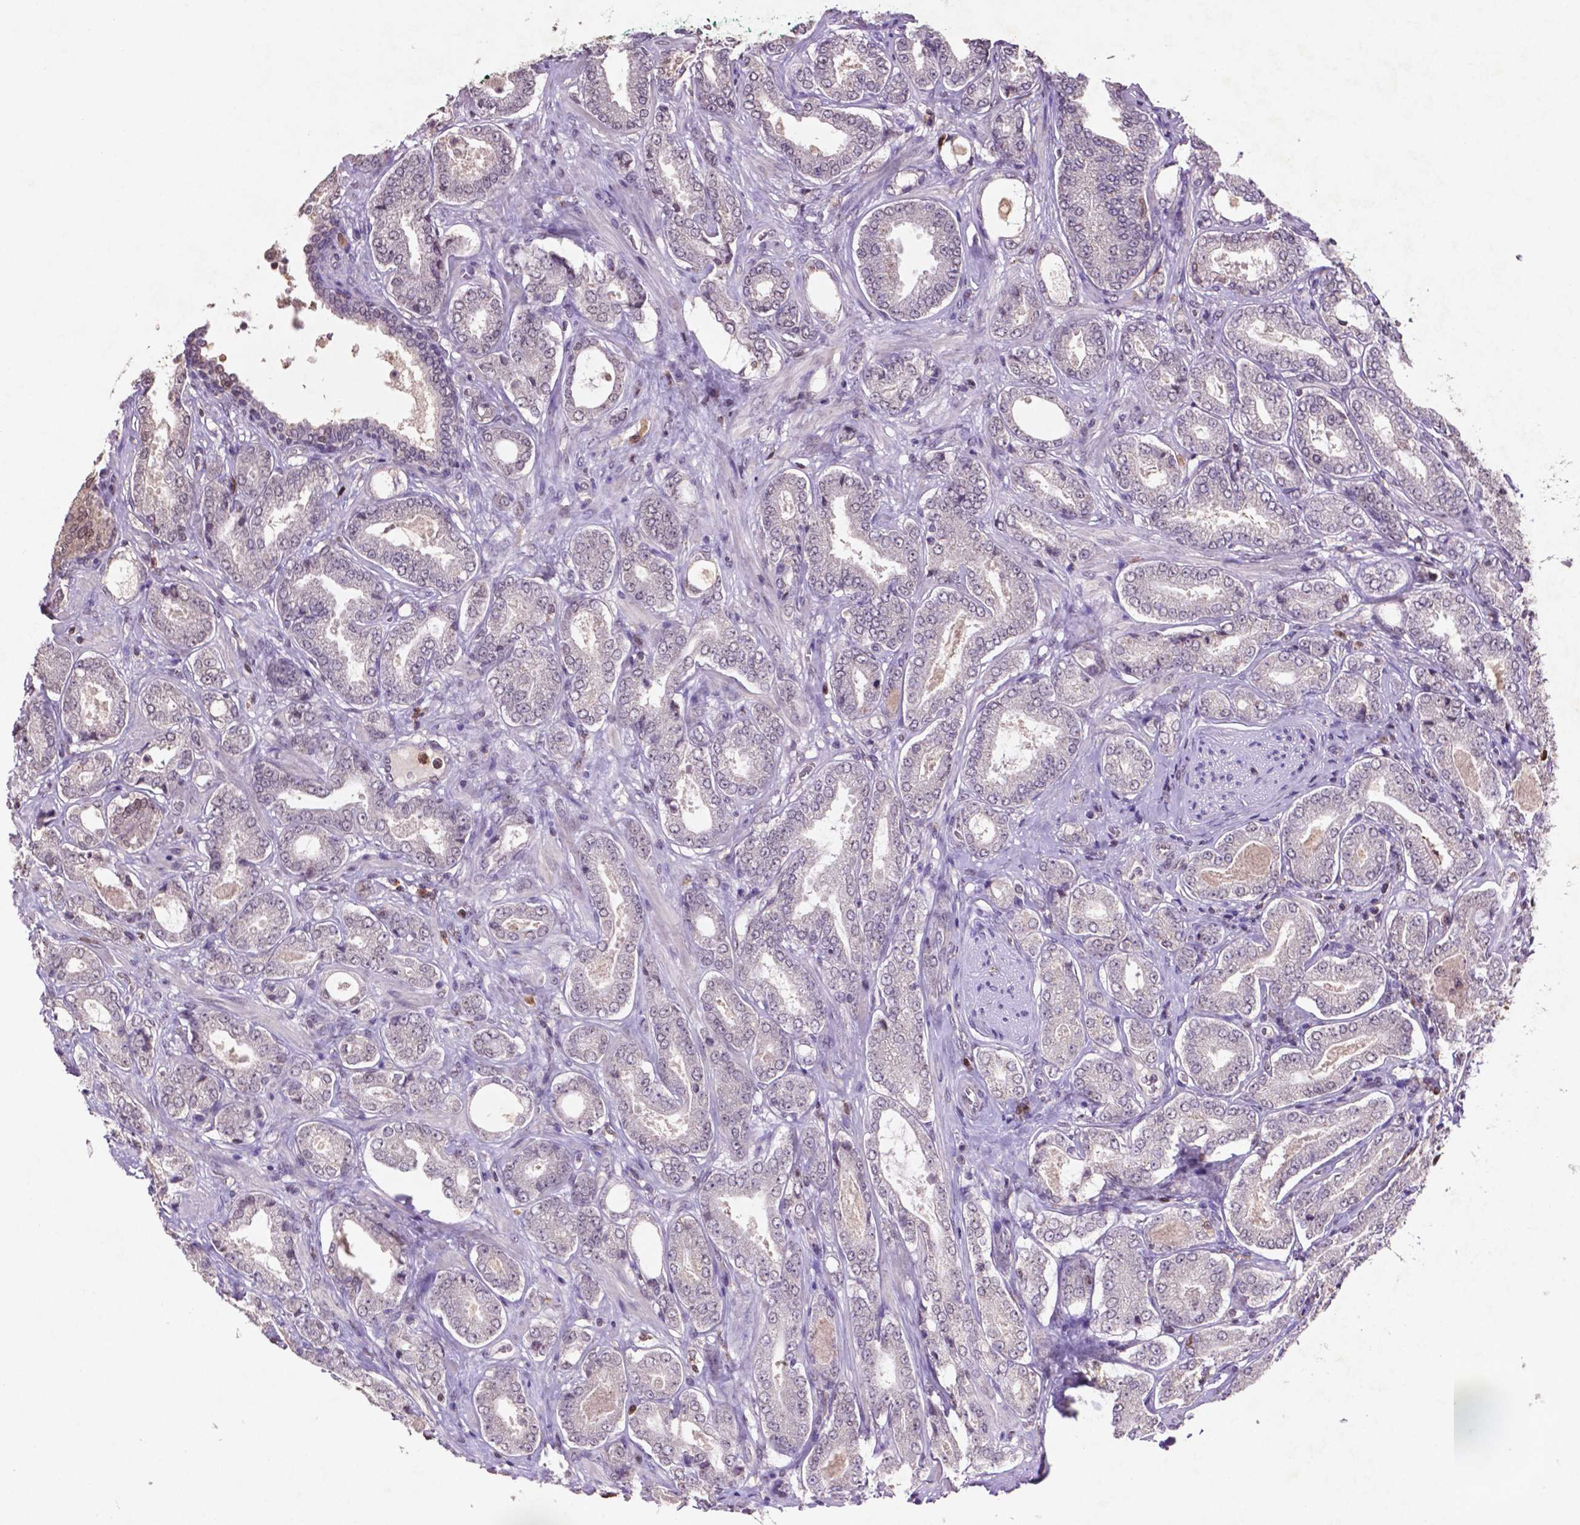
{"staining": {"intensity": "negative", "quantity": "none", "location": "none"}, "tissue": "prostate cancer", "cell_type": "Tumor cells", "image_type": "cancer", "snomed": [{"axis": "morphology", "description": "Adenocarcinoma, NOS"}, {"axis": "topography", "description": "Prostate"}], "caption": "Immunohistochemistry (IHC) of human adenocarcinoma (prostate) demonstrates no staining in tumor cells.", "gene": "GLRX", "patient": {"sex": "male", "age": 64}}